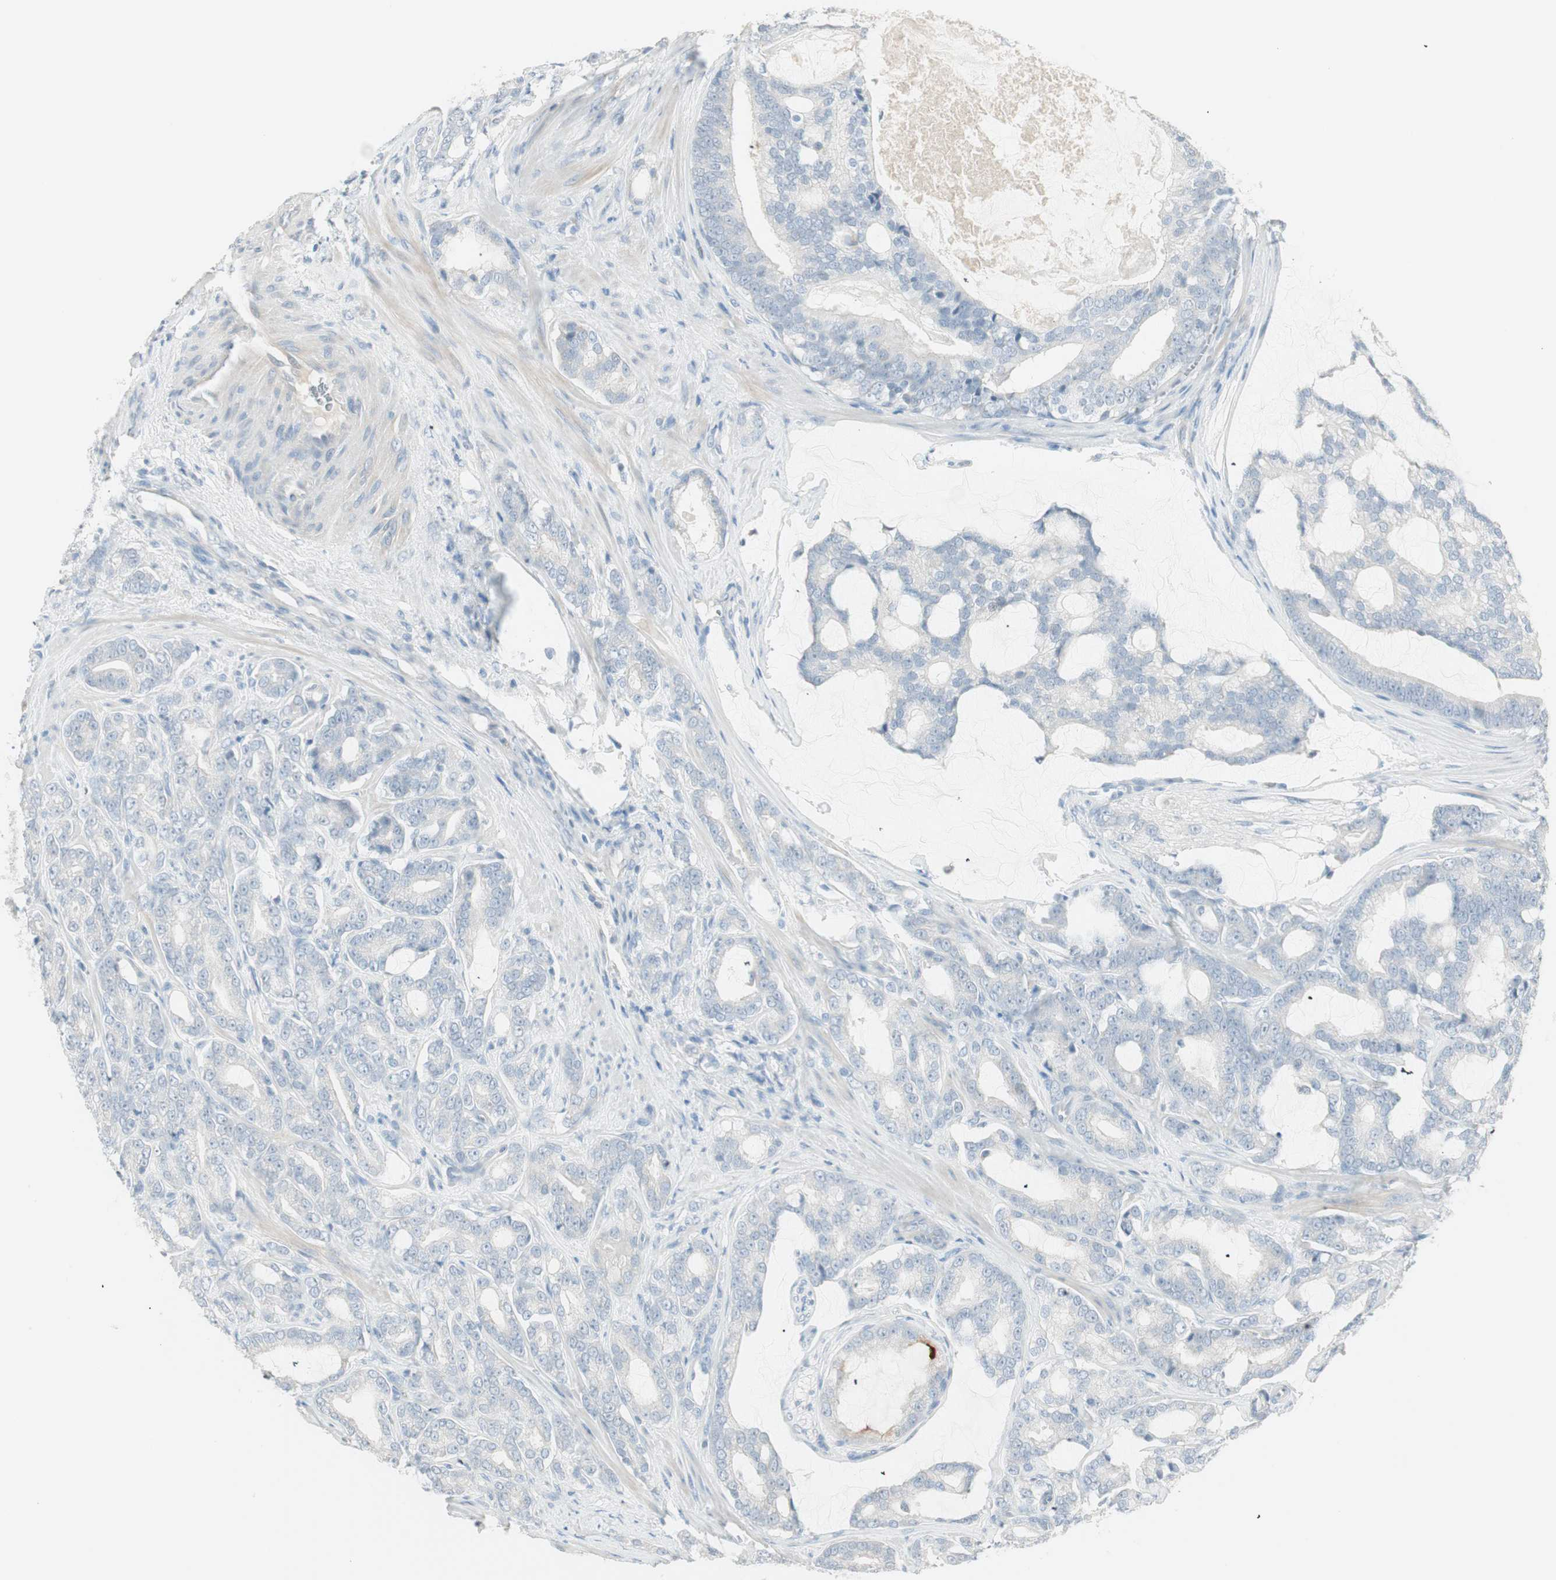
{"staining": {"intensity": "negative", "quantity": "none", "location": "none"}, "tissue": "prostate cancer", "cell_type": "Tumor cells", "image_type": "cancer", "snomed": [{"axis": "morphology", "description": "Adenocarcinoma, Low grade"}, {"axis": "topography", "description": "Prostate"}], "caption": "DAB immunohistochemical staining of prostate adenocarcinoma (low-grade) displays no significant staining in tumor cells.", "gene": "ITLN2", "patient": {"sex": "male", "age": 58}}